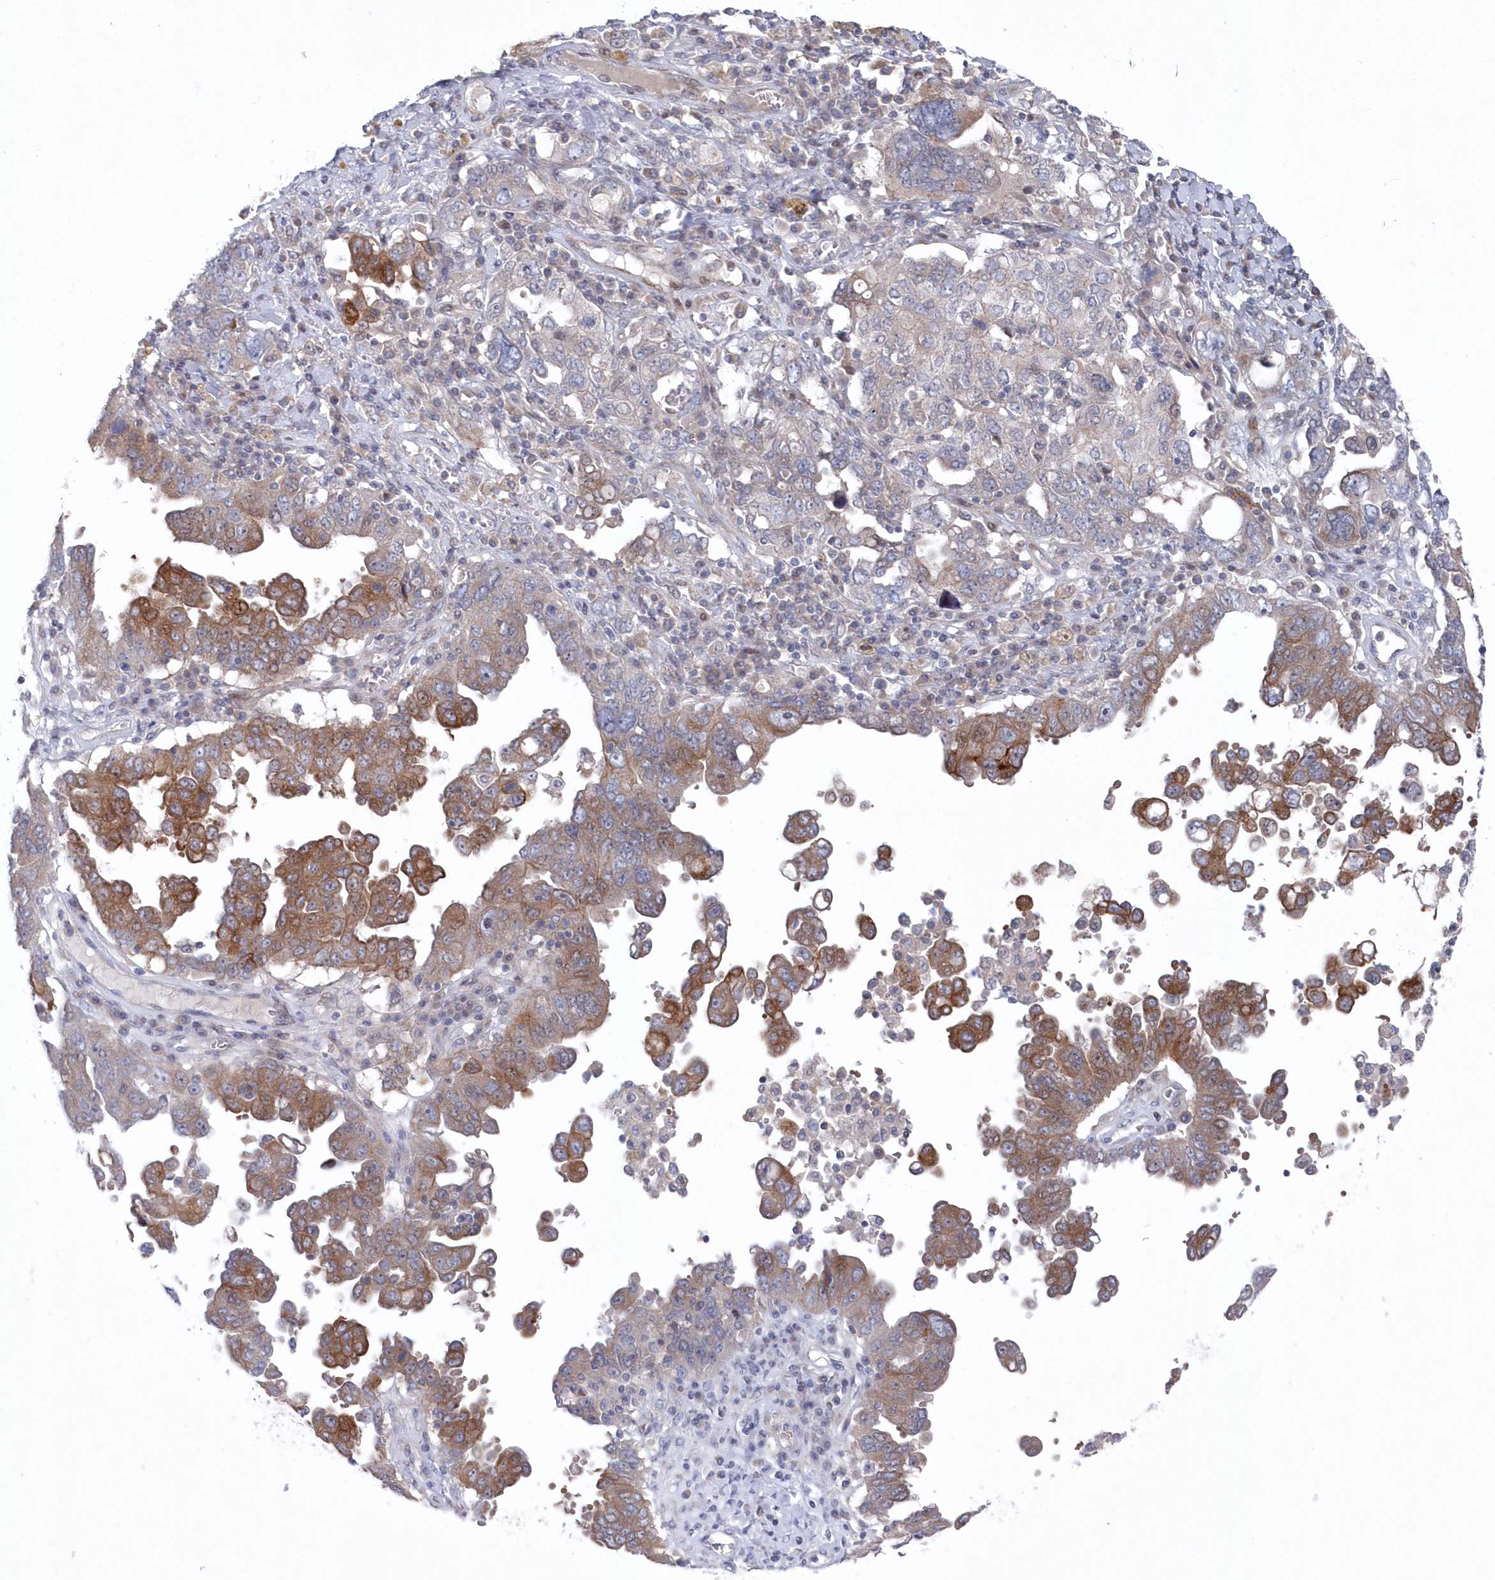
{"staining": {"intensity": "moderate", "quantity": ">75%", "location": "cytoplasmic/membranous"}, "tissue": "ovarian cancer", "cell_type": "Tumor cells", "image_type": "cancer", "snomed": [{"axis": "morphology", "description": "Carcinoma, endometroid"}, {"axis": "topography", "description": "Ovary"}], "caption": "The photomicrograph demonstrates immunohistochemical staining of endometroid carcinoma (ovarian). There is moderate cytoplasmic/membranous positivity is appreciated in approximately >75% of tumor cells.", "gene": "KIAA1586", "patient": {"sex": "female", "age": 62}}